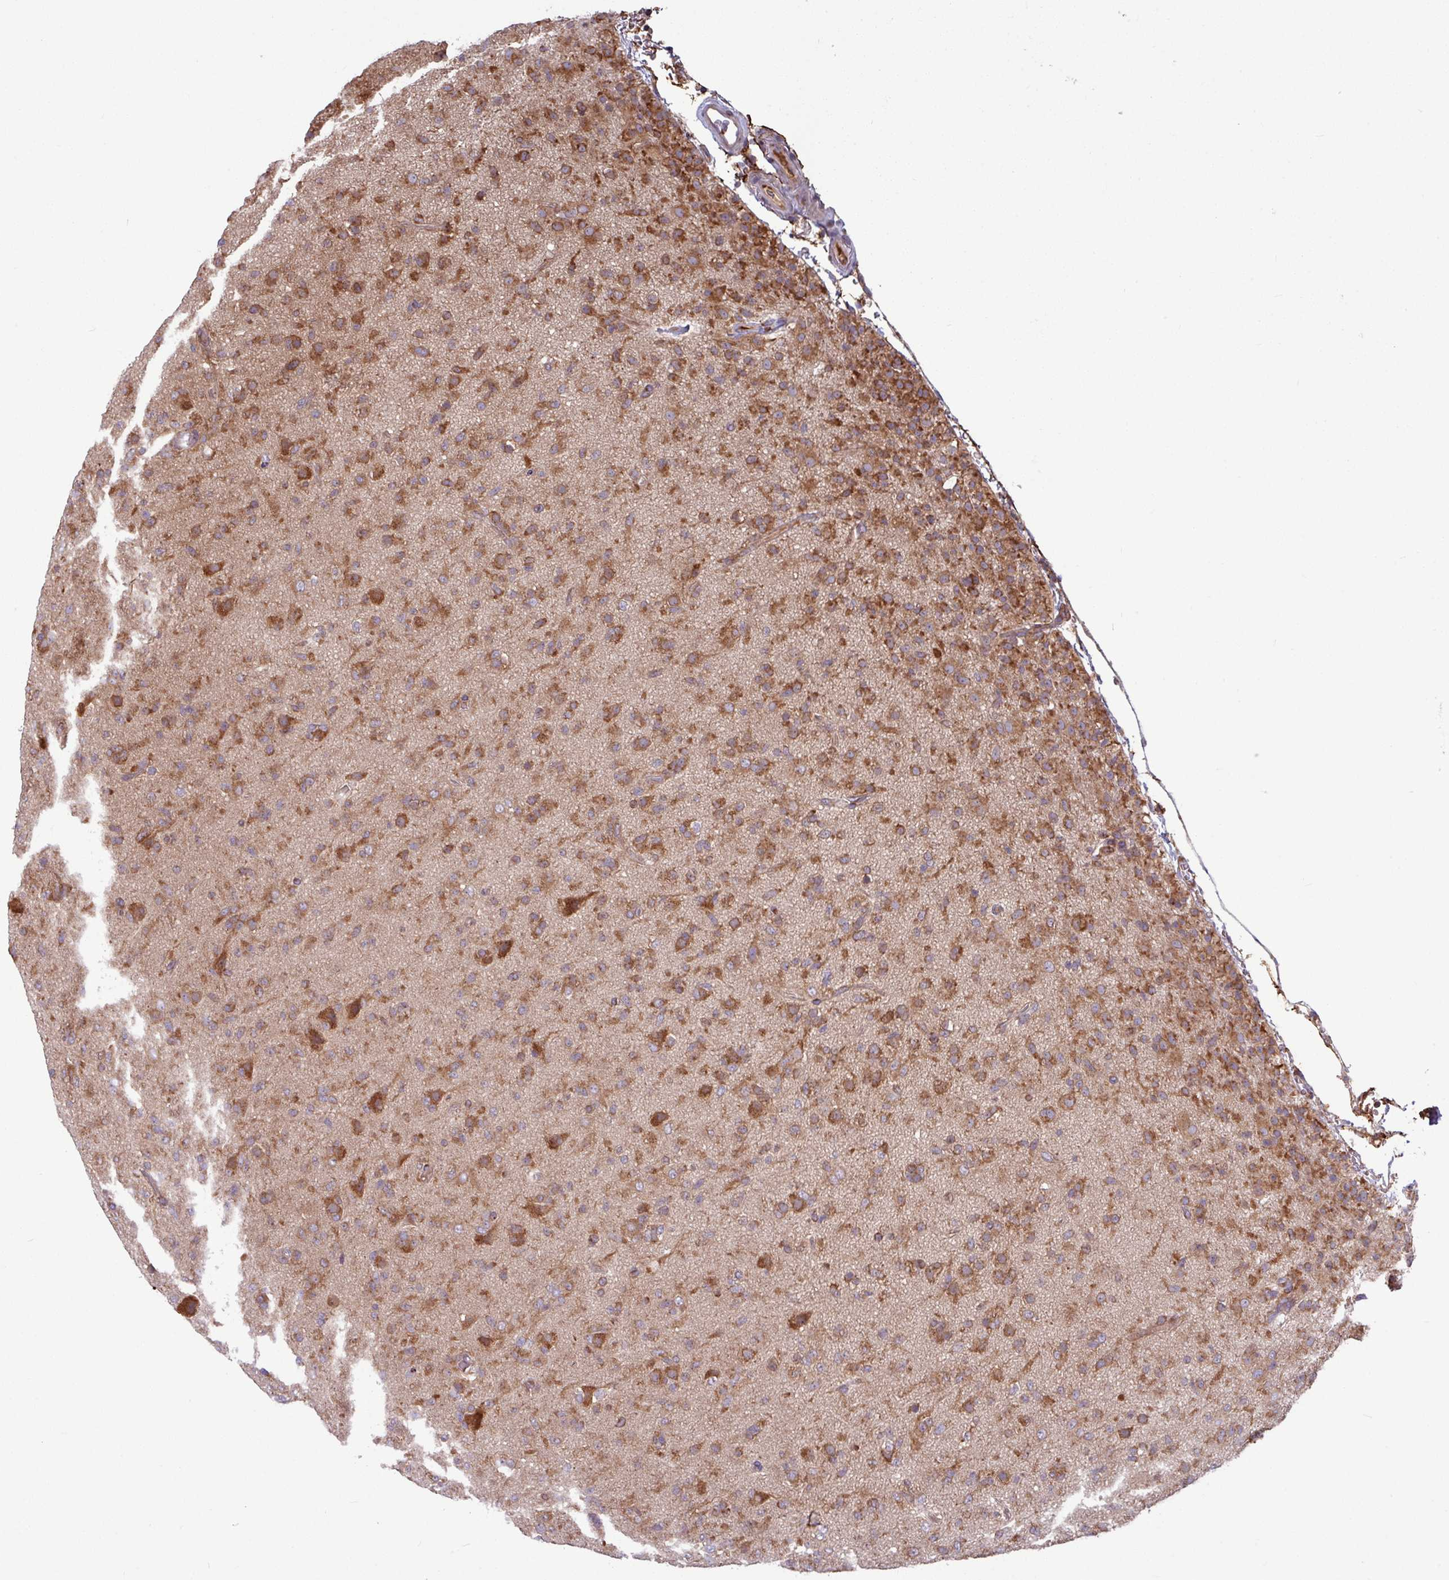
{"staining": {"intensity": "moderate", "quantity": ">75%", "location": "cytoplasmic/membranous"}, "tissue": "glioma", "cell_type": "Tumor cells", "image_type": "cancer", "snomed": [{"axis": "morphology", "description": "Glioma, malignant, Low grade"}, {"axis": "topography", "description": "Brain"}], "caption": "Approximately >75% of tumor cells in glioma show moderate cytoplasmic/membranous protein positivity as visualized by brown immunohistochemical staining.", "gene": "LSM12", "patient": {"sex": "male", "age": 65}}